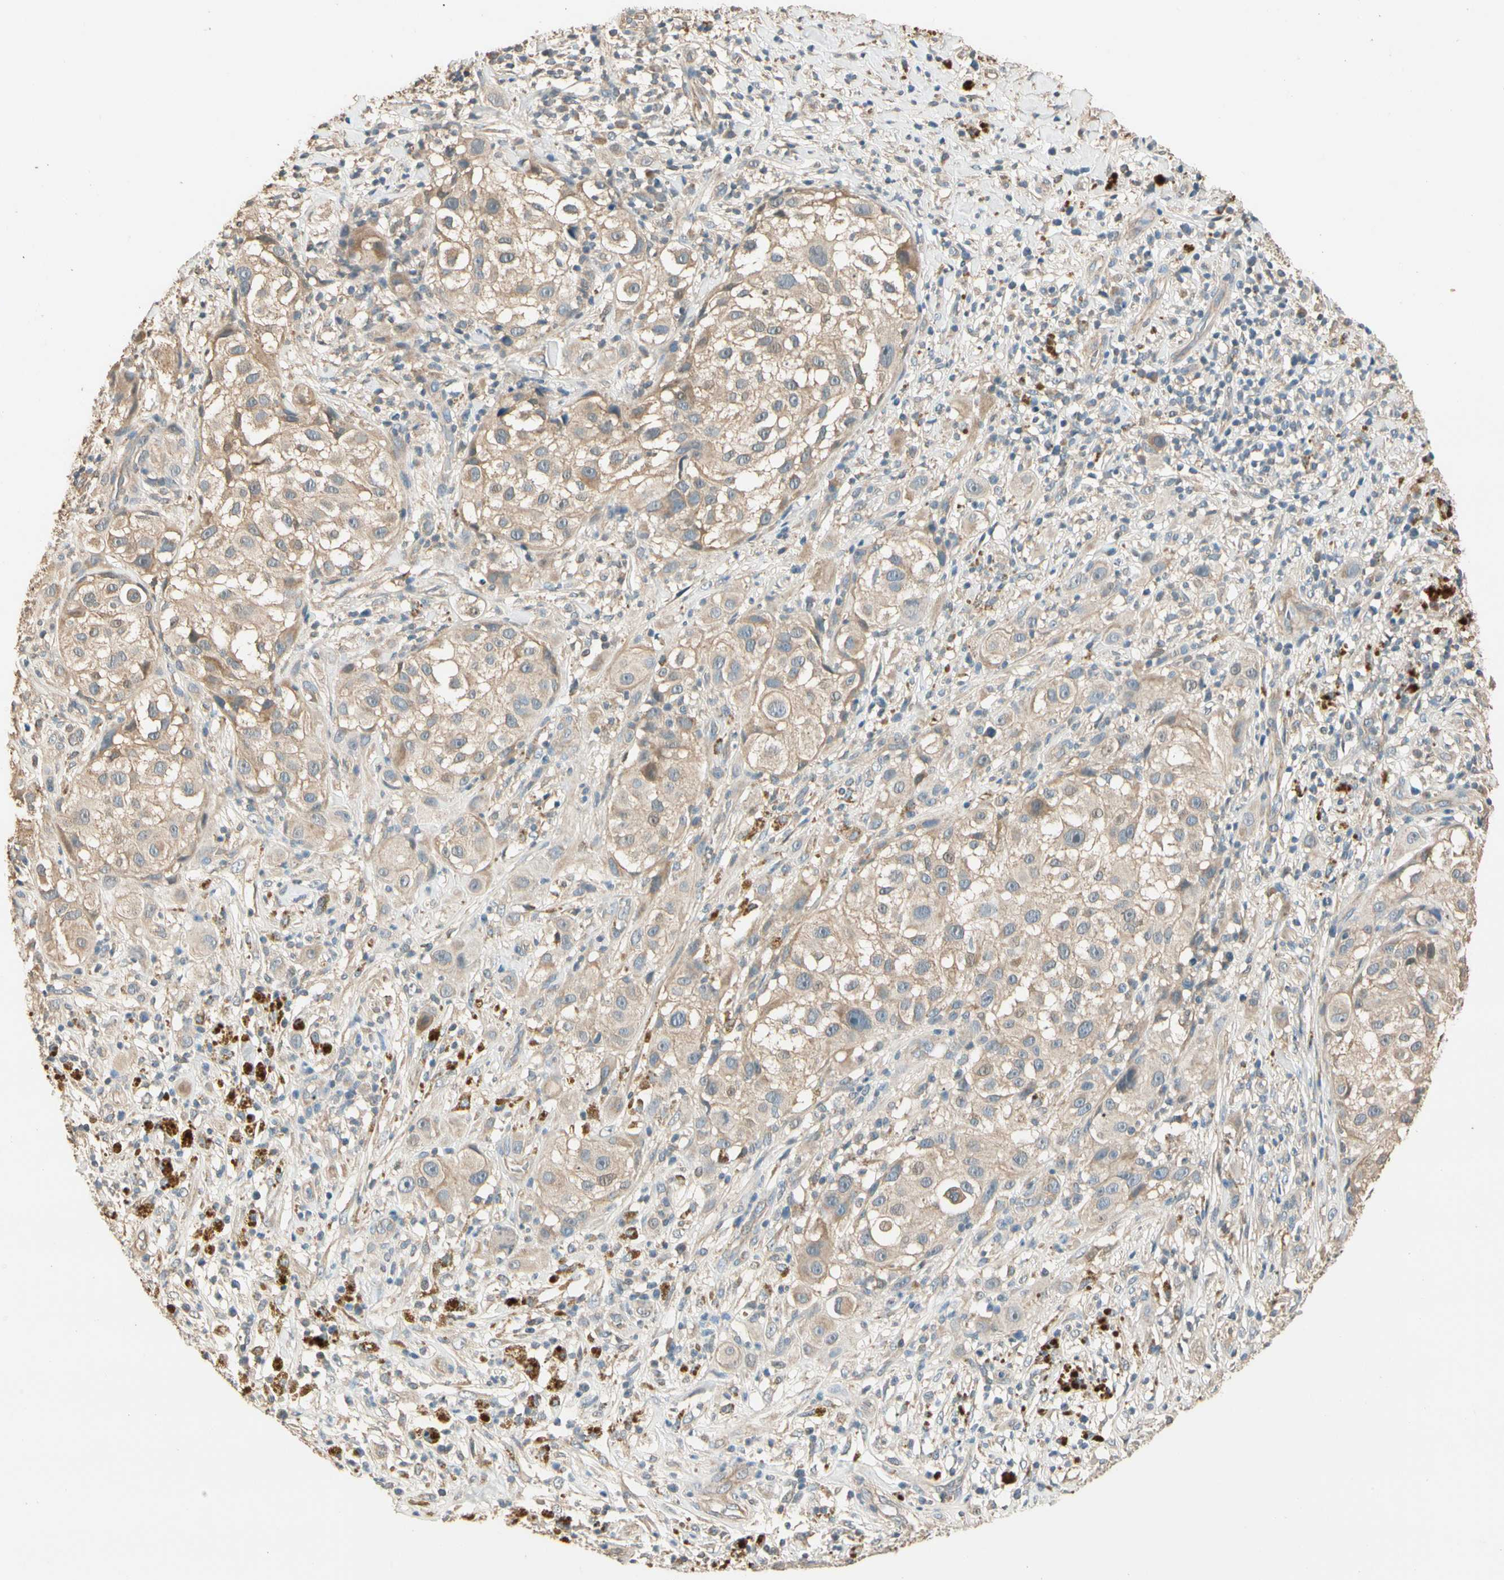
{"staining": {"intensity": "weak", "quantity": ">75%", "location": "cytoplasmic/membranous"}, "tissue": "melanoma", "cell_type": "Tumor cells", "image_type": "cancer", "snomed": [{"axis": "morphology", "description": "Necrosis, NOS"}, {"axis": "morphology", "description": "Malignant melanoma, NOS"}, {"axis": "topography", "description": "Skin"}], "caption": "A low amount of weak cytoplasmic/membranous staining is present in approximately >75% of tumor cells in malignant melanoma tissue.", "gene": "CDH6", "patient": {"sex": "female", "age": 87}}